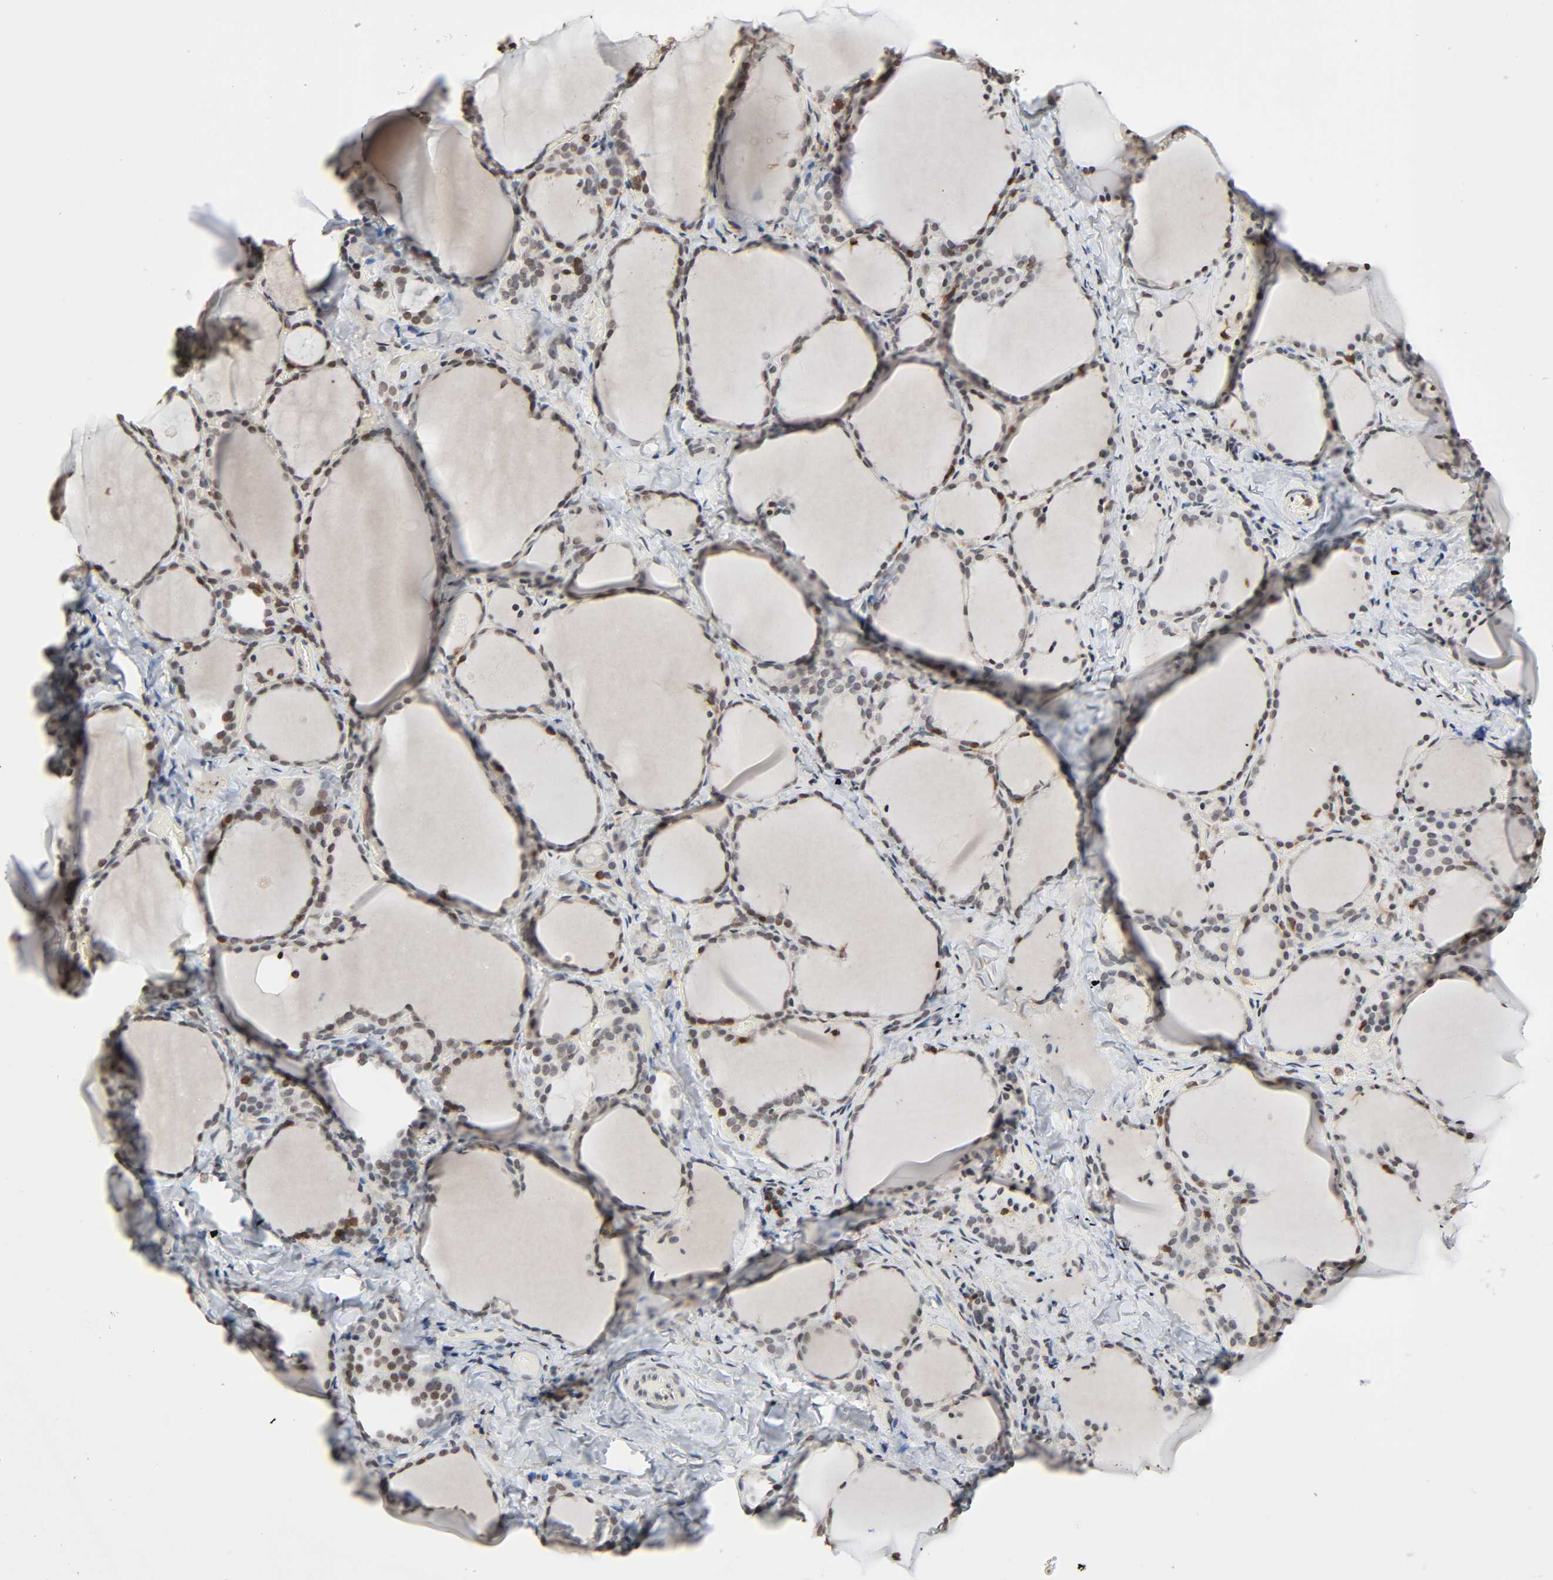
{"staining": {"intensity": "weak", "quantity": "<25%", "location": "nuclear"}, "tissue": "thyroid gland", "cell_type": "Glandular cells", "image_type": "normal", "snomed": [{"axis": "morphology", "description": "Normal tissue, NOS"}, {"axis": "morphology", "description": "Papillary adenocarcinoma, NOS"}, {"axis": "topography", "description": "Thyroid gland"}], "caption": "This is an immunohistochemistry (IHC) photomicrograph of normal human thyroid gland. There is no expression in glandular cells.", "gene": "STK4", "patient": {"sex": "female", "age": 30}}